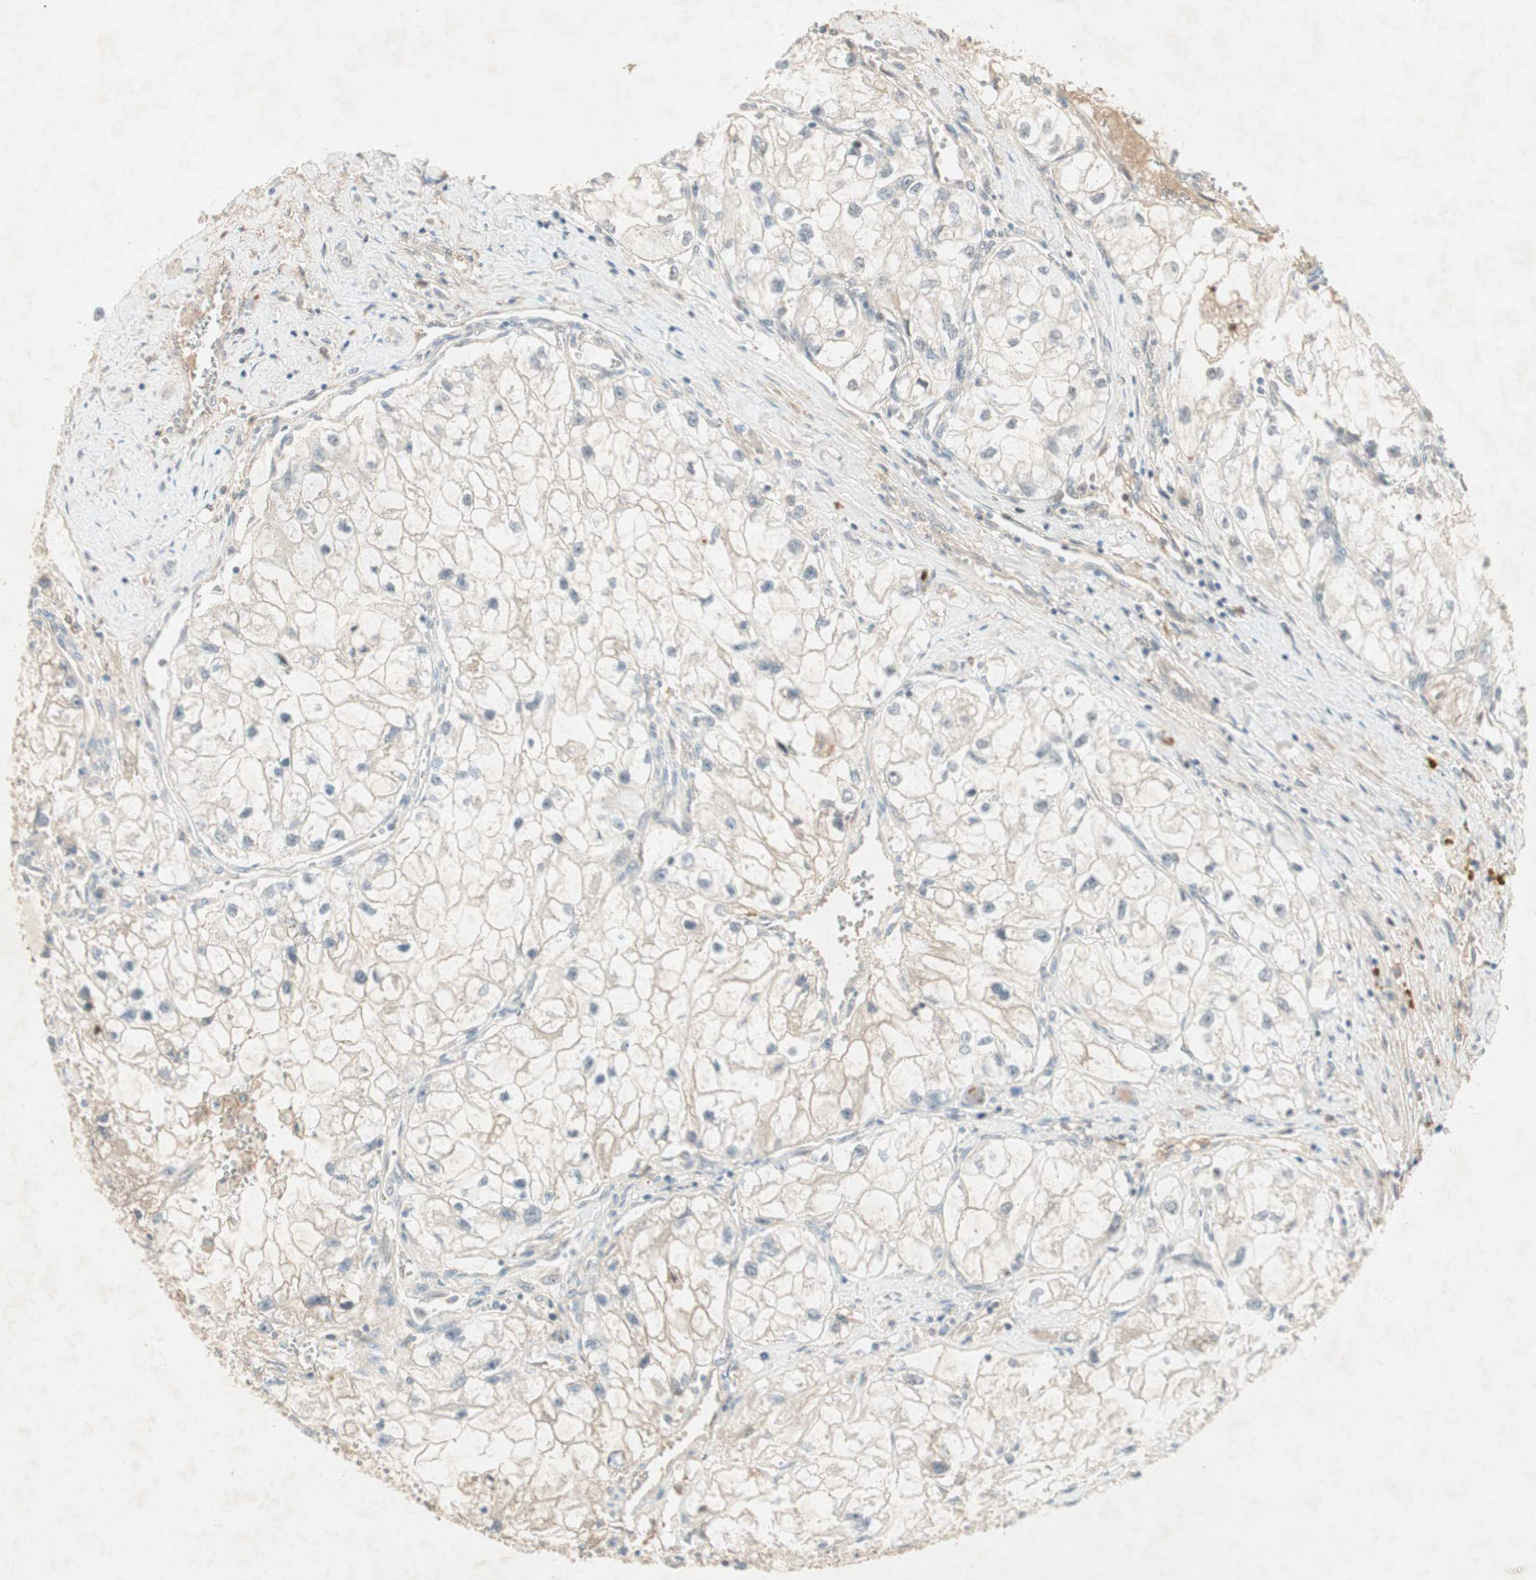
{"staining": {"intensity": "negative", "quantity": "none", "location": "none"}, "tissue": "renal cancer", "cell_type": "Tumor cells", "image_type": "cancer", "snomed": [{"axis": "morphology", "description": "Adenocarcinoma, NOS"}, {"axis": "topography", "description": "Kidney"}], "caption": "Immunohistochemistry (IHC) of human renal cancer (adenocarcinoma) shows no positivity in tumor cells.", "gene": "RNGTT", "patient": {"sex": "female", "age": 70}}